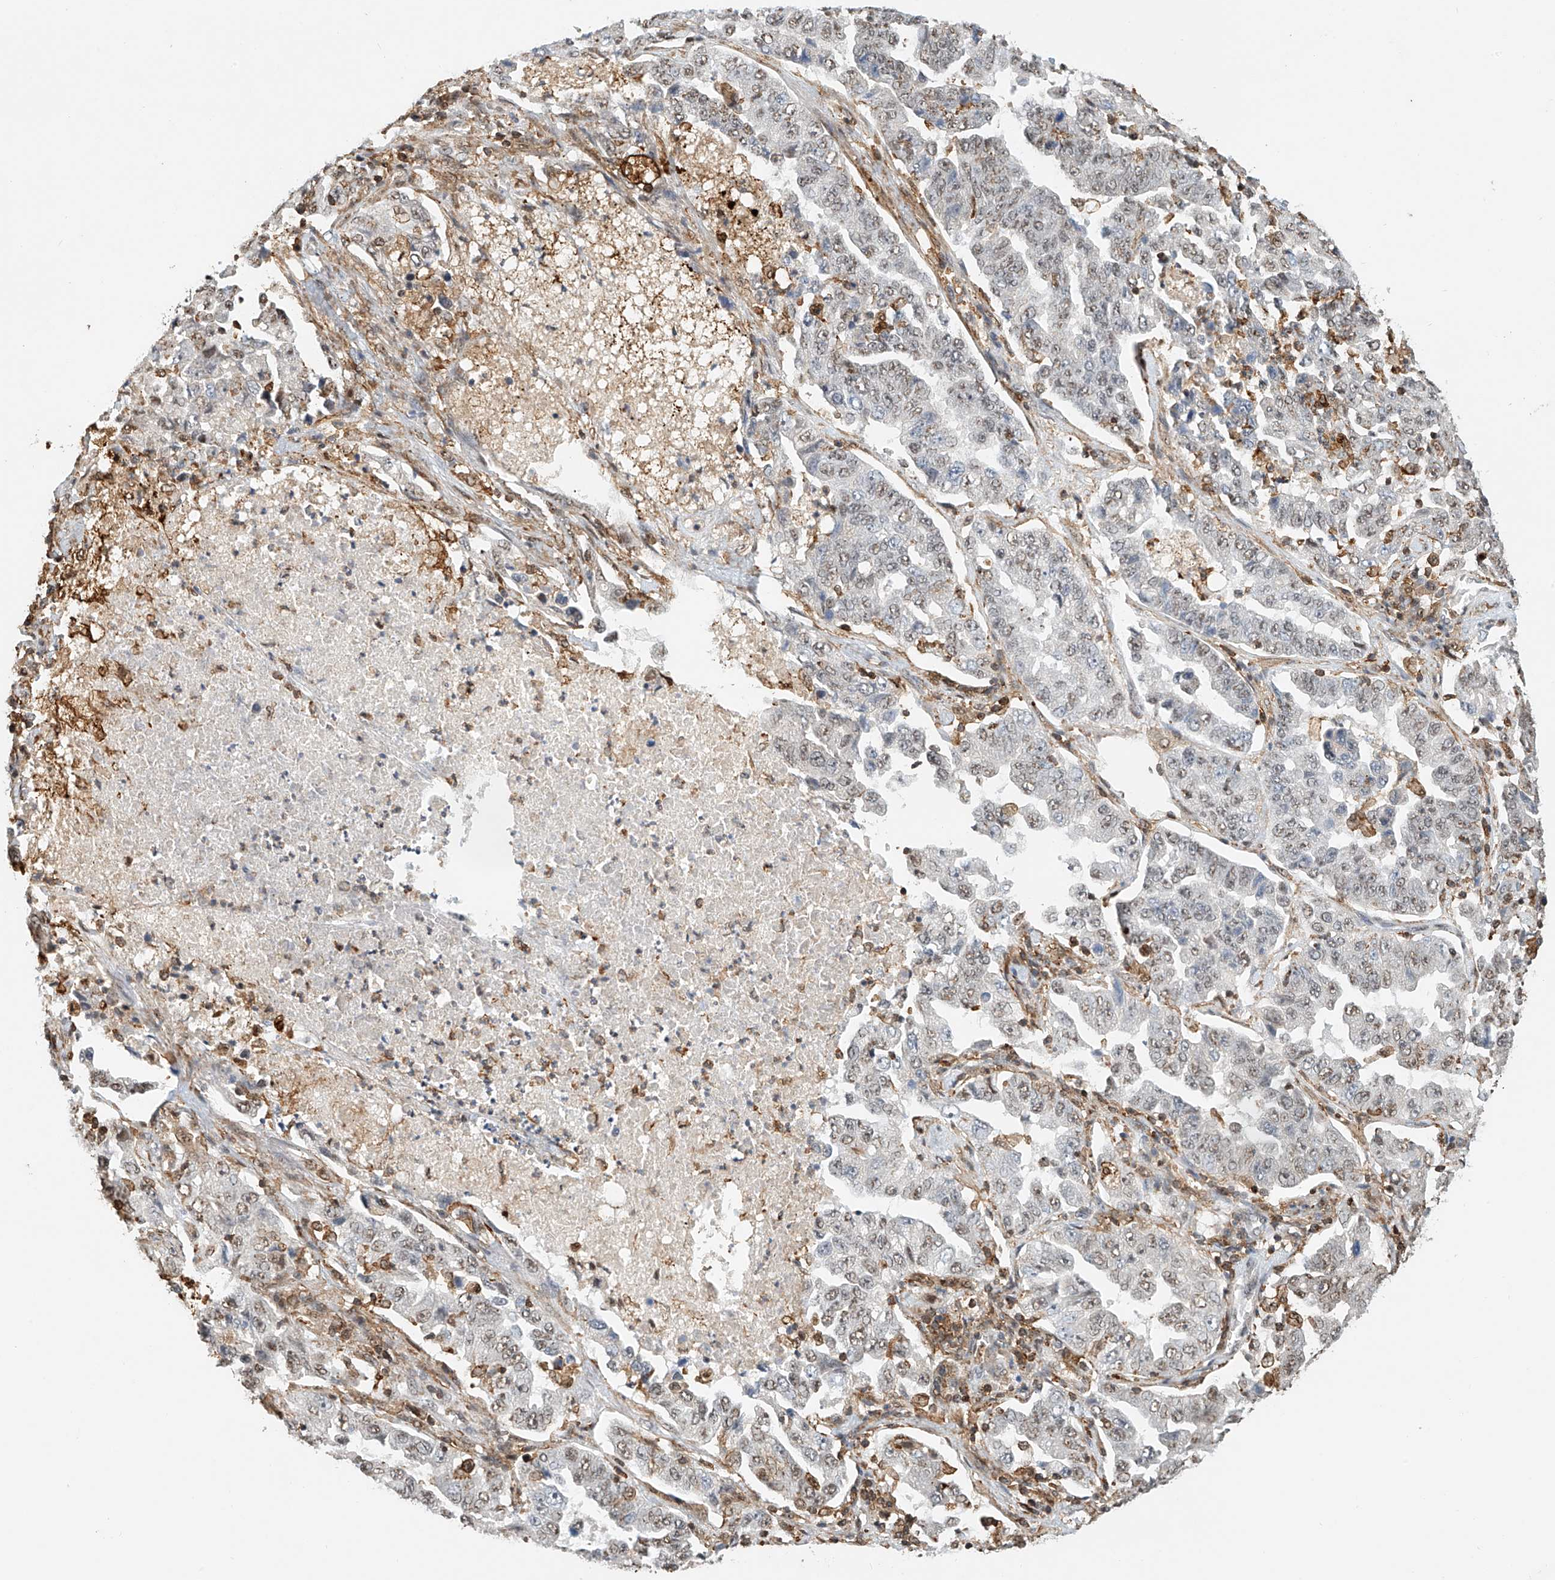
{"staining": {"intensity": "weak", "quantity": "25%-75%", "location": "nuclear"}, "tissue": "lung cancer", "cell_type": "Tumor cells", "image_type": "cancer", "snomed": [{"axis": "morphology", "description": "Adenocarcinoma, NOS"}, {"axis": "topography", "description": "Lung"}], "caption": "A brown stain shows weak nuclear expression of a protein in adenocarcinoma (lung) tumor cells.", "gene": "MICAL1", "patient": {"sex": "female", "age": 51}}